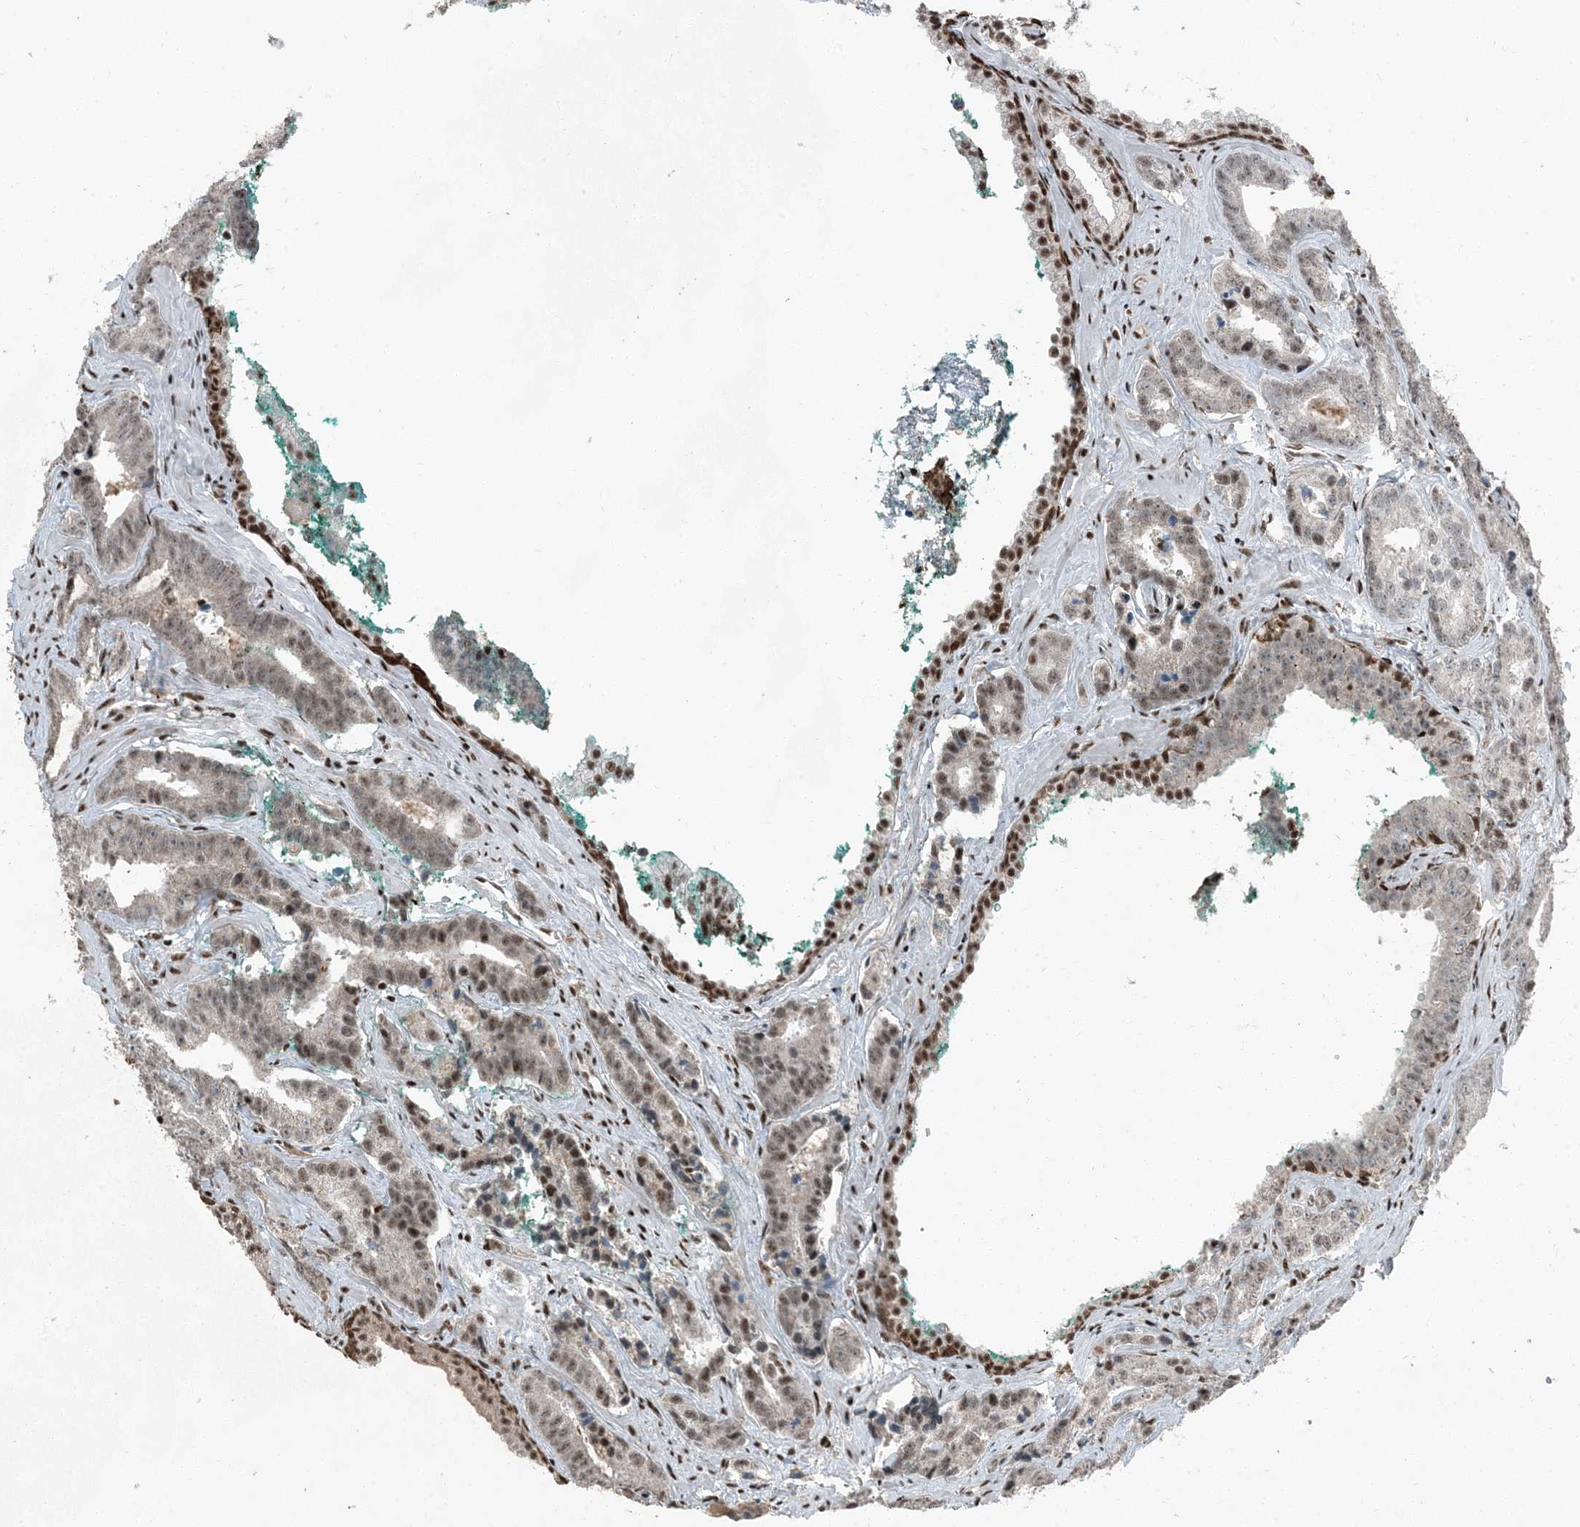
{"staining": {"intensity": "moderate", "quantity": "25%-75%", "location": "nuclear"}, "tissue": "prostate cancer", "cell_type": "Tumor cells", "image_type": "cancer", "snomed": [{"axis": "morphology", "description": "Adenocarcinoma, High grade"}, {"axis": "topography", "description": "Prostate"}], "caption": "Adenocarcinoma (high-grade) (prostate) tissue reveals moderate nuclear staining in about 25%-75% of tumor cells", "gene": "TADA2B", "patient": {"sex": "male", "age": 62}}